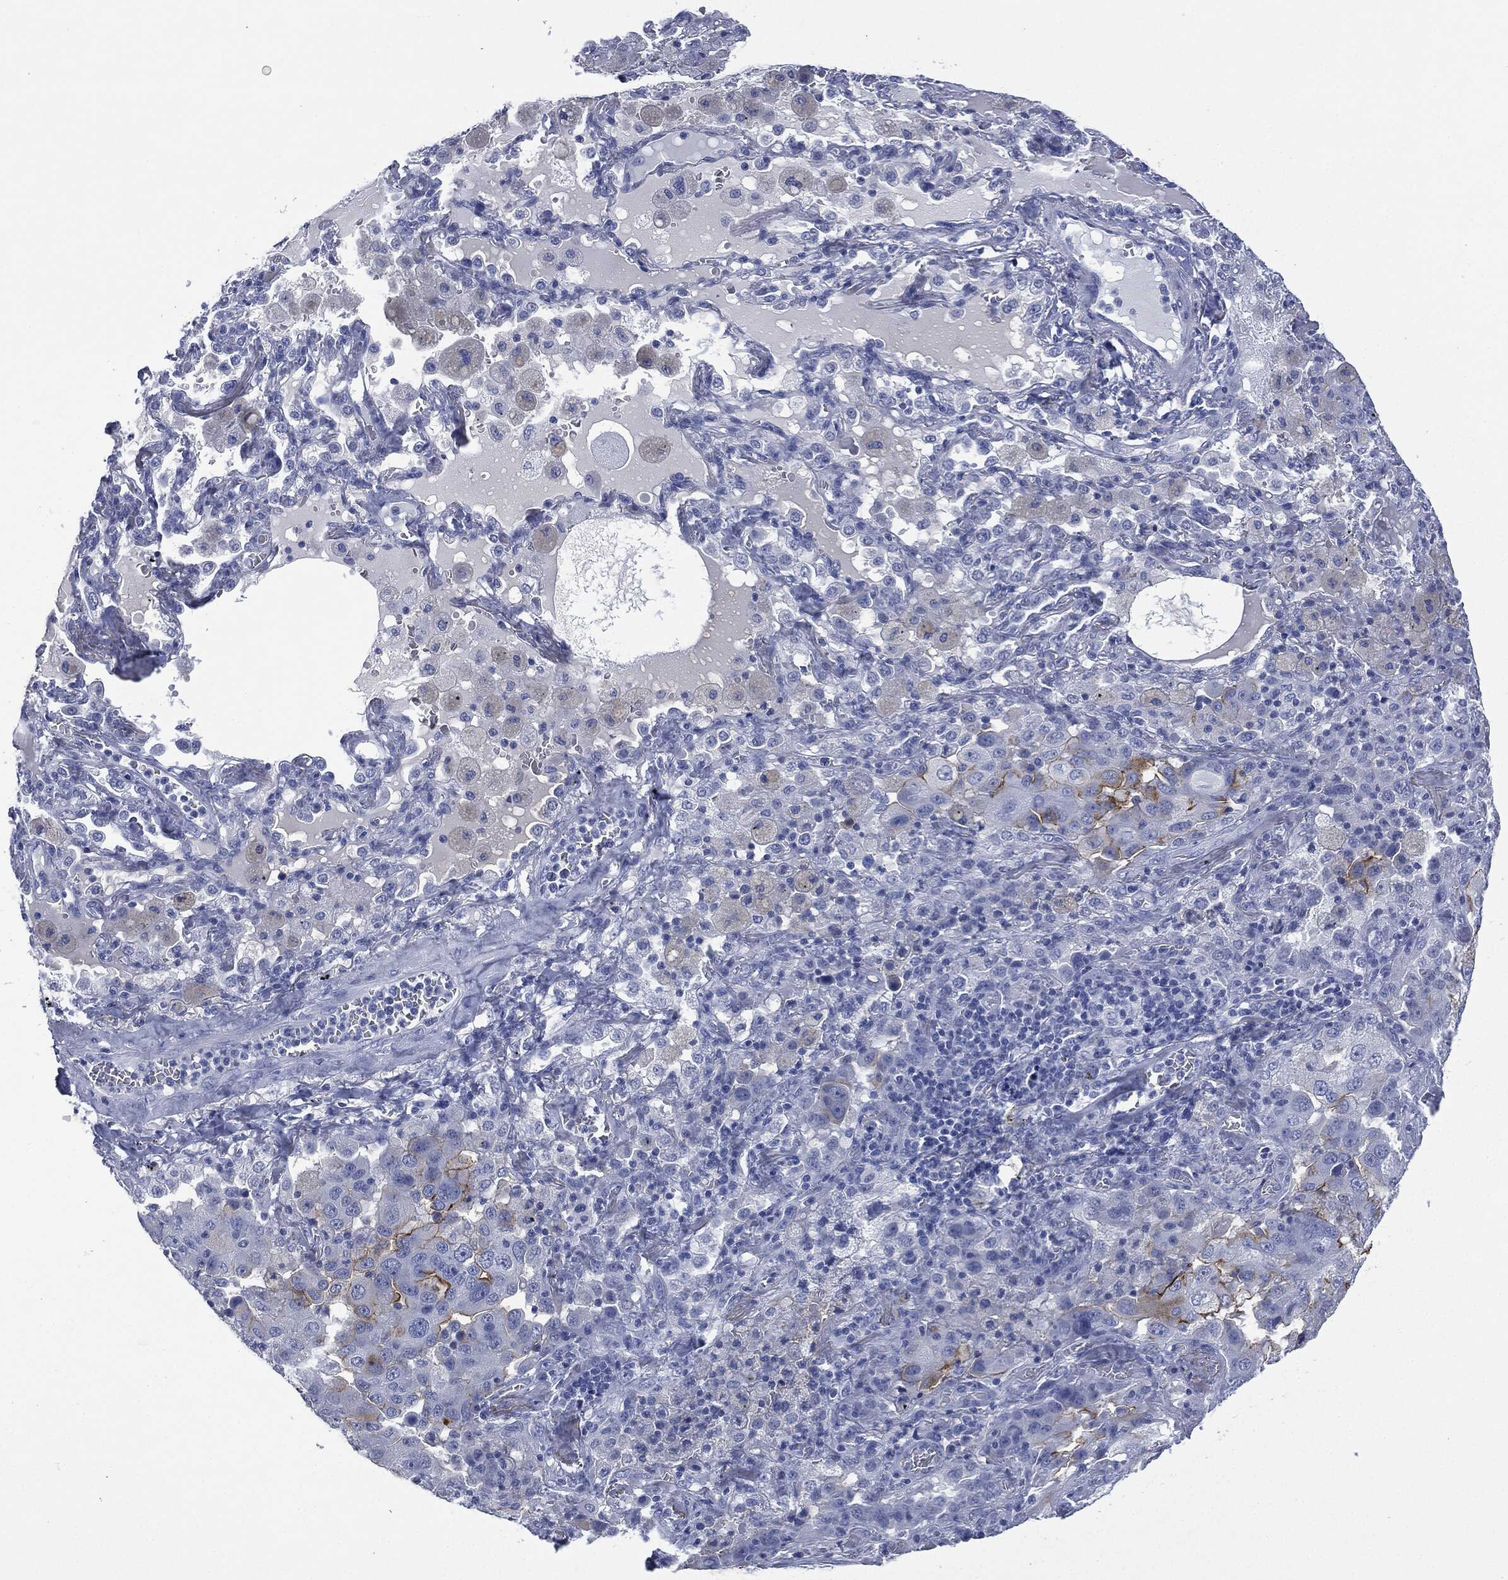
{"staining": {"intensity": "strong", "quantity": "<25%", "location": "cytoplasmic/membranous"}, "tissue": "lung cancer", "cell_type": "Tumor cells", "image_type": "cancer", "snomed": [{"axis": "morphology", "description": "Adenocarcinoma, NOS"}, {"axis": "topography", "description": "Lung"}], "caption": "This is a histology image of immunohistochemistry staining of adenocarcinoma (lung), which shows strong staining in the cytoplasmic/membranous of tumor cells.", "gene": "MUC16", "patient": {"sex": "female", "age": 61}}